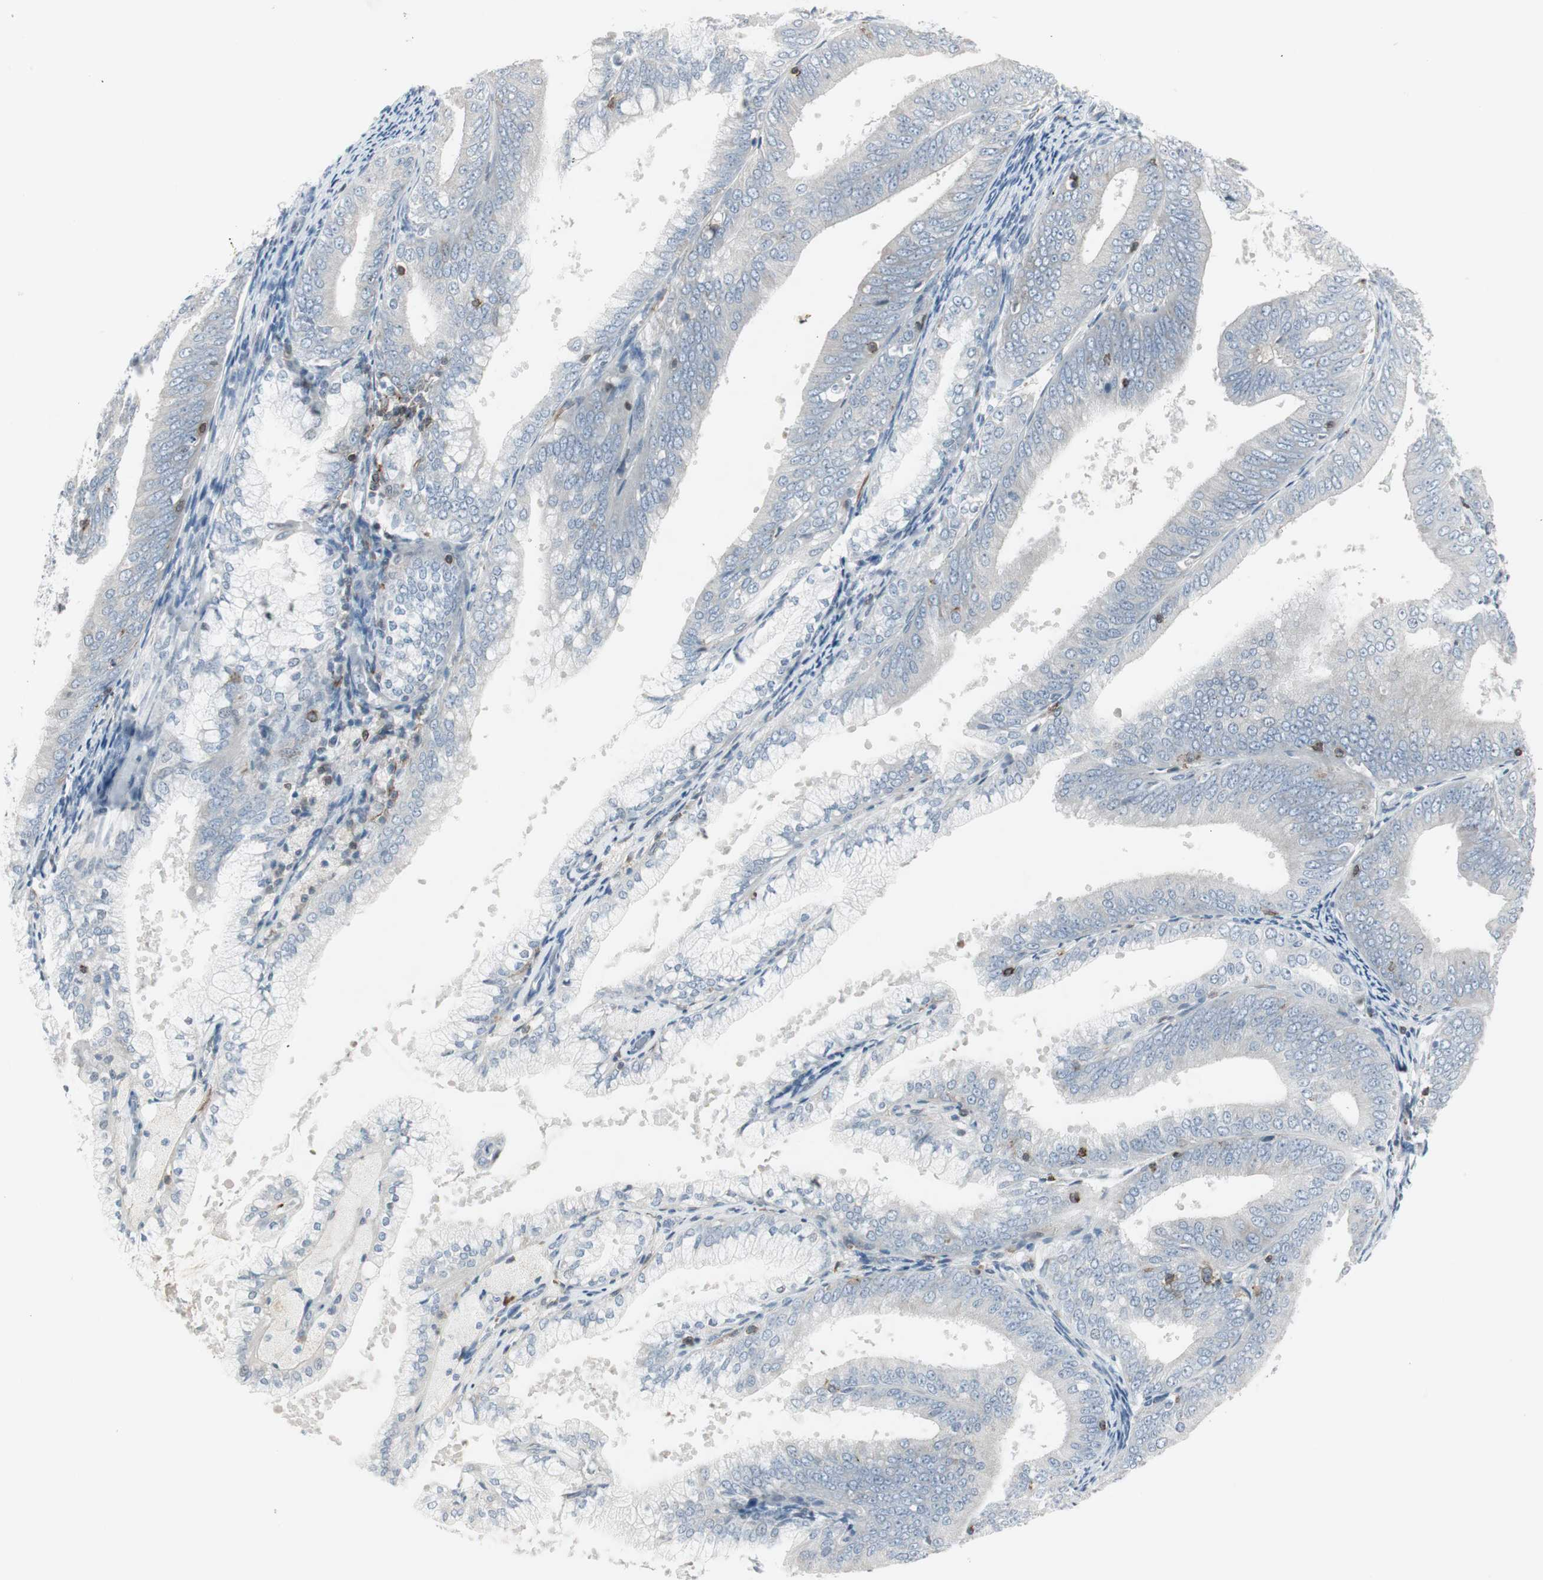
{"staining": {"intensity": "negative", "quantity": "none", "location": "none"}, "tissue": "endometrial cancer", "cell_type": "Tumor cells", "image_type": "cancer", "snomed": [{"axis": "morphology", "description": "Adenocarcinoma, NOS"}, {"axis": "topography", "description": "Endometrium"}], "caption": "Endometrial cancer was stained to show a protein in brown. There is no significant positivity in tumor cells. The staining was performed using DAB (3,3'-diaminobenzidine) to visualize the protein expression in brown, while the nuclei were stained in blue with hematoxylin (Magnification: 20x).", "gene": "MAP4K4", "patient": {"sex": "female", "age": 63}}